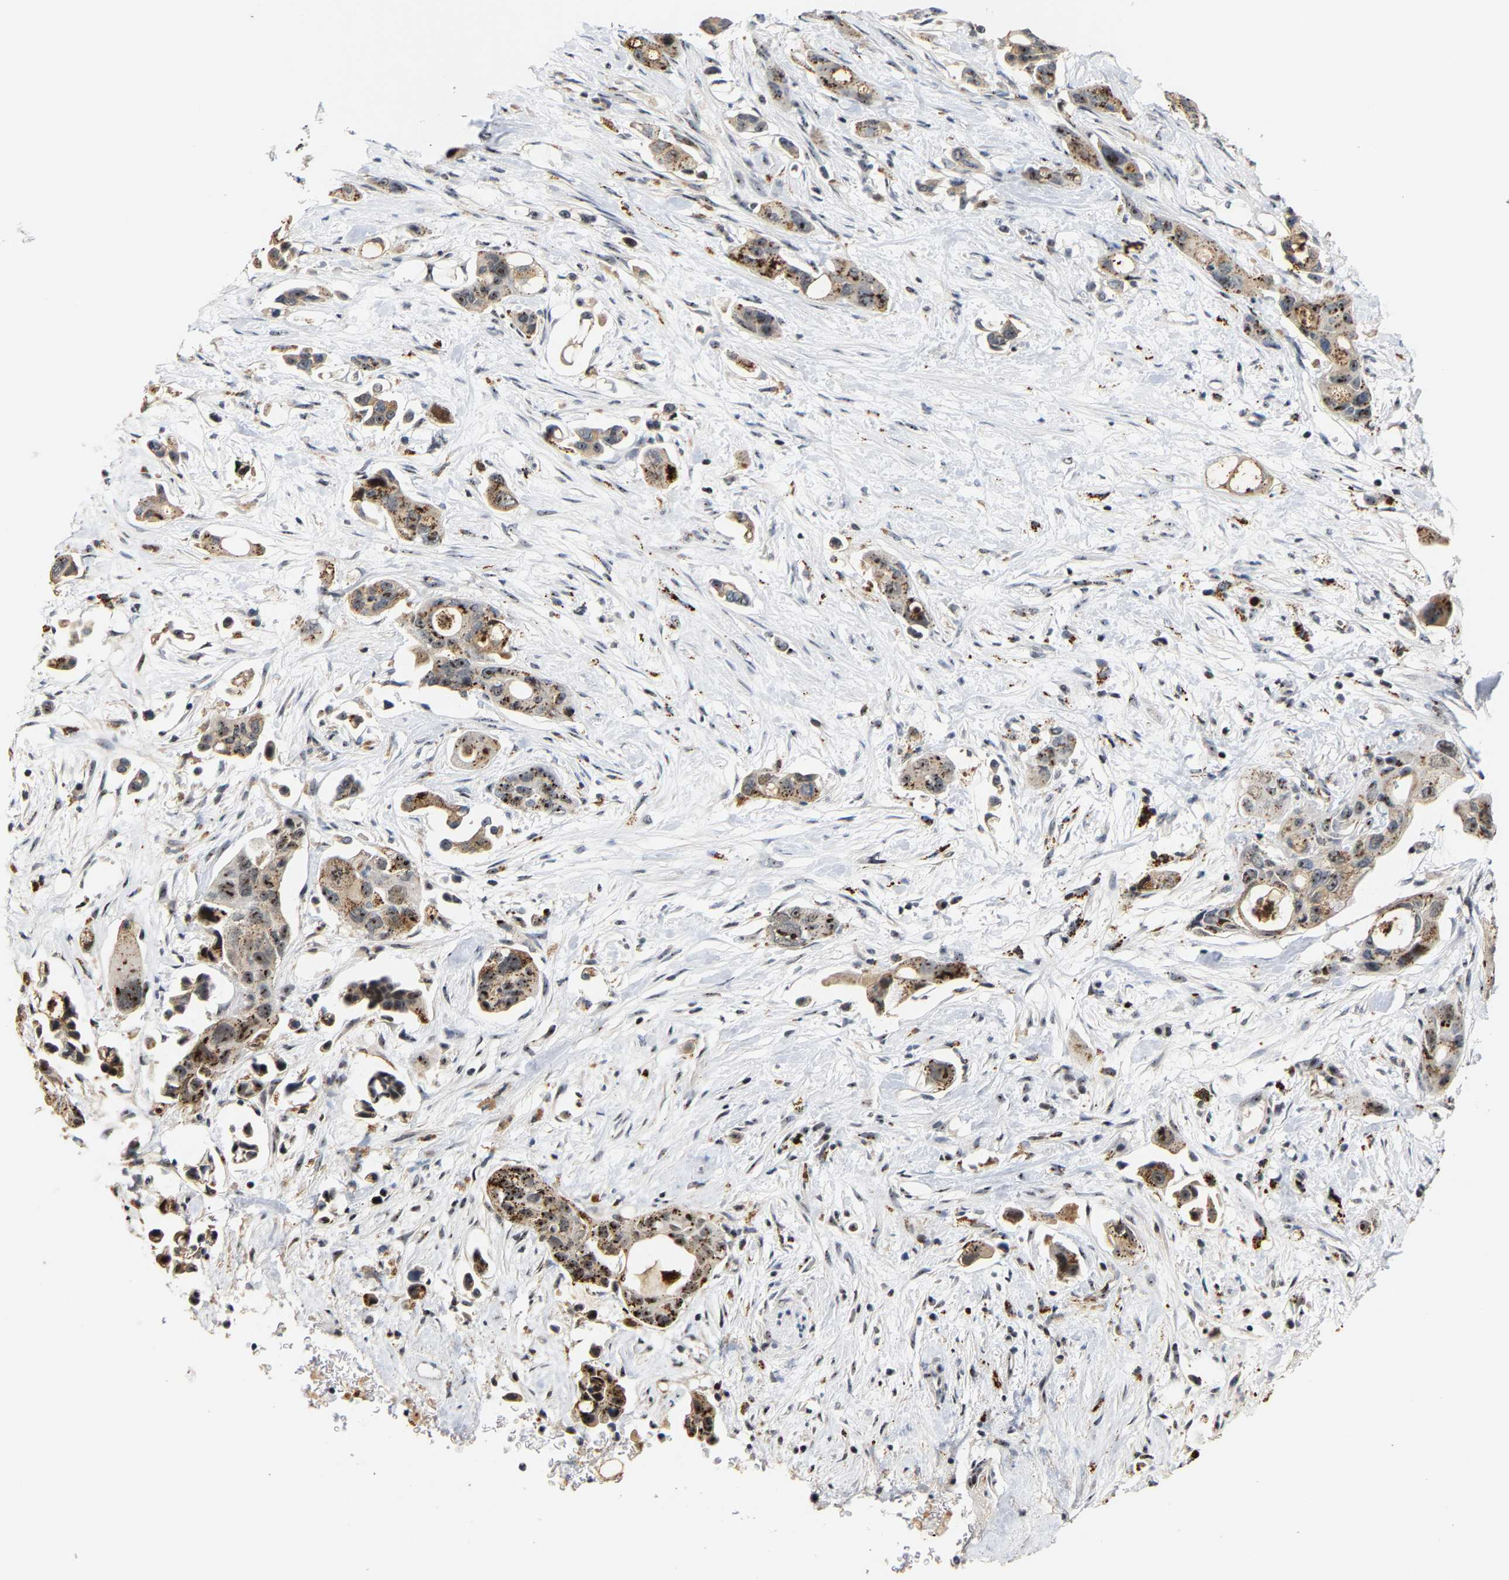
{"staining": {"intensity": "moderate", "quantity": ">75%", "location": "cytoplasmic/membranous,nuclear"}, "tissue": "pancreatic cancer", "cell_type": "Tumor cells", "image_type": "cancer", "snomed": [{"axis": "morphology", "description": "Adenocarcinoma, NOS"}, {"axis": "topography", "description": "Pancreas"}], "caption": "Pancreatic cancer stained with DAB IHC displays medium levels of moderate cytoplasmic/membranous and nuclear positivity in about >75% of tumor cells.", "gene": "NOP58", "patient": {"sex": "male", "age": 53}}